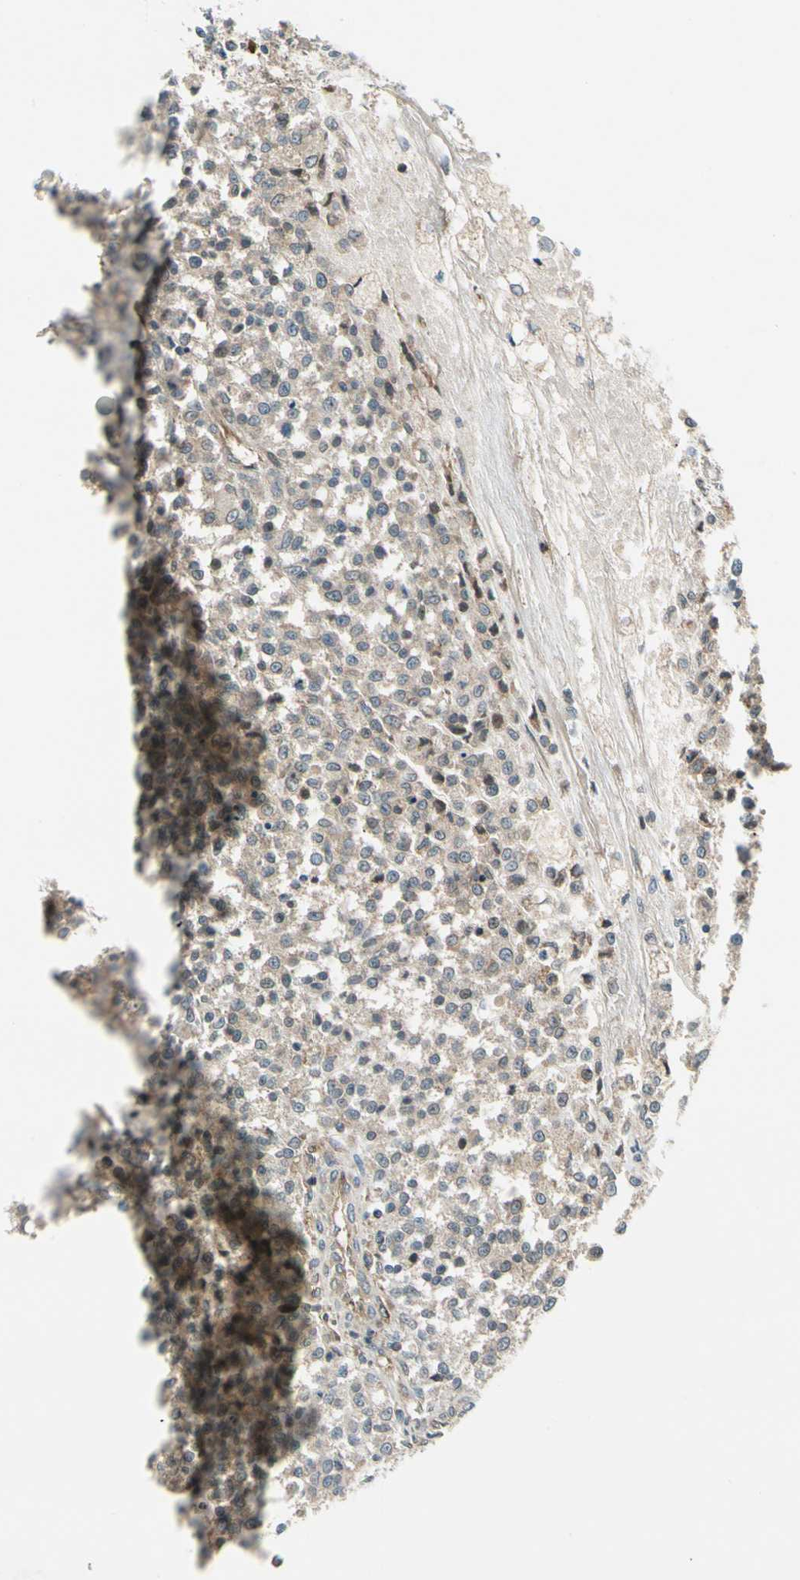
{"staining": {"intensity": "negative", "quantity": "none", "location": "none"}, "tissue": "testis cancer", "cell_type": "Tumor cells", "image_type": "cancer", "snomed": [{"axis": "morphology", "description": "Seminoma, NOS"}, {"axis": "topography", "description": "Testis"}], "caption": "Immunohistochemical staining of human testis seminoma demonstrates no significant staining in tumor cells.", "gene": "TRIO", "patient": {"sex": "male", "age": 59}}